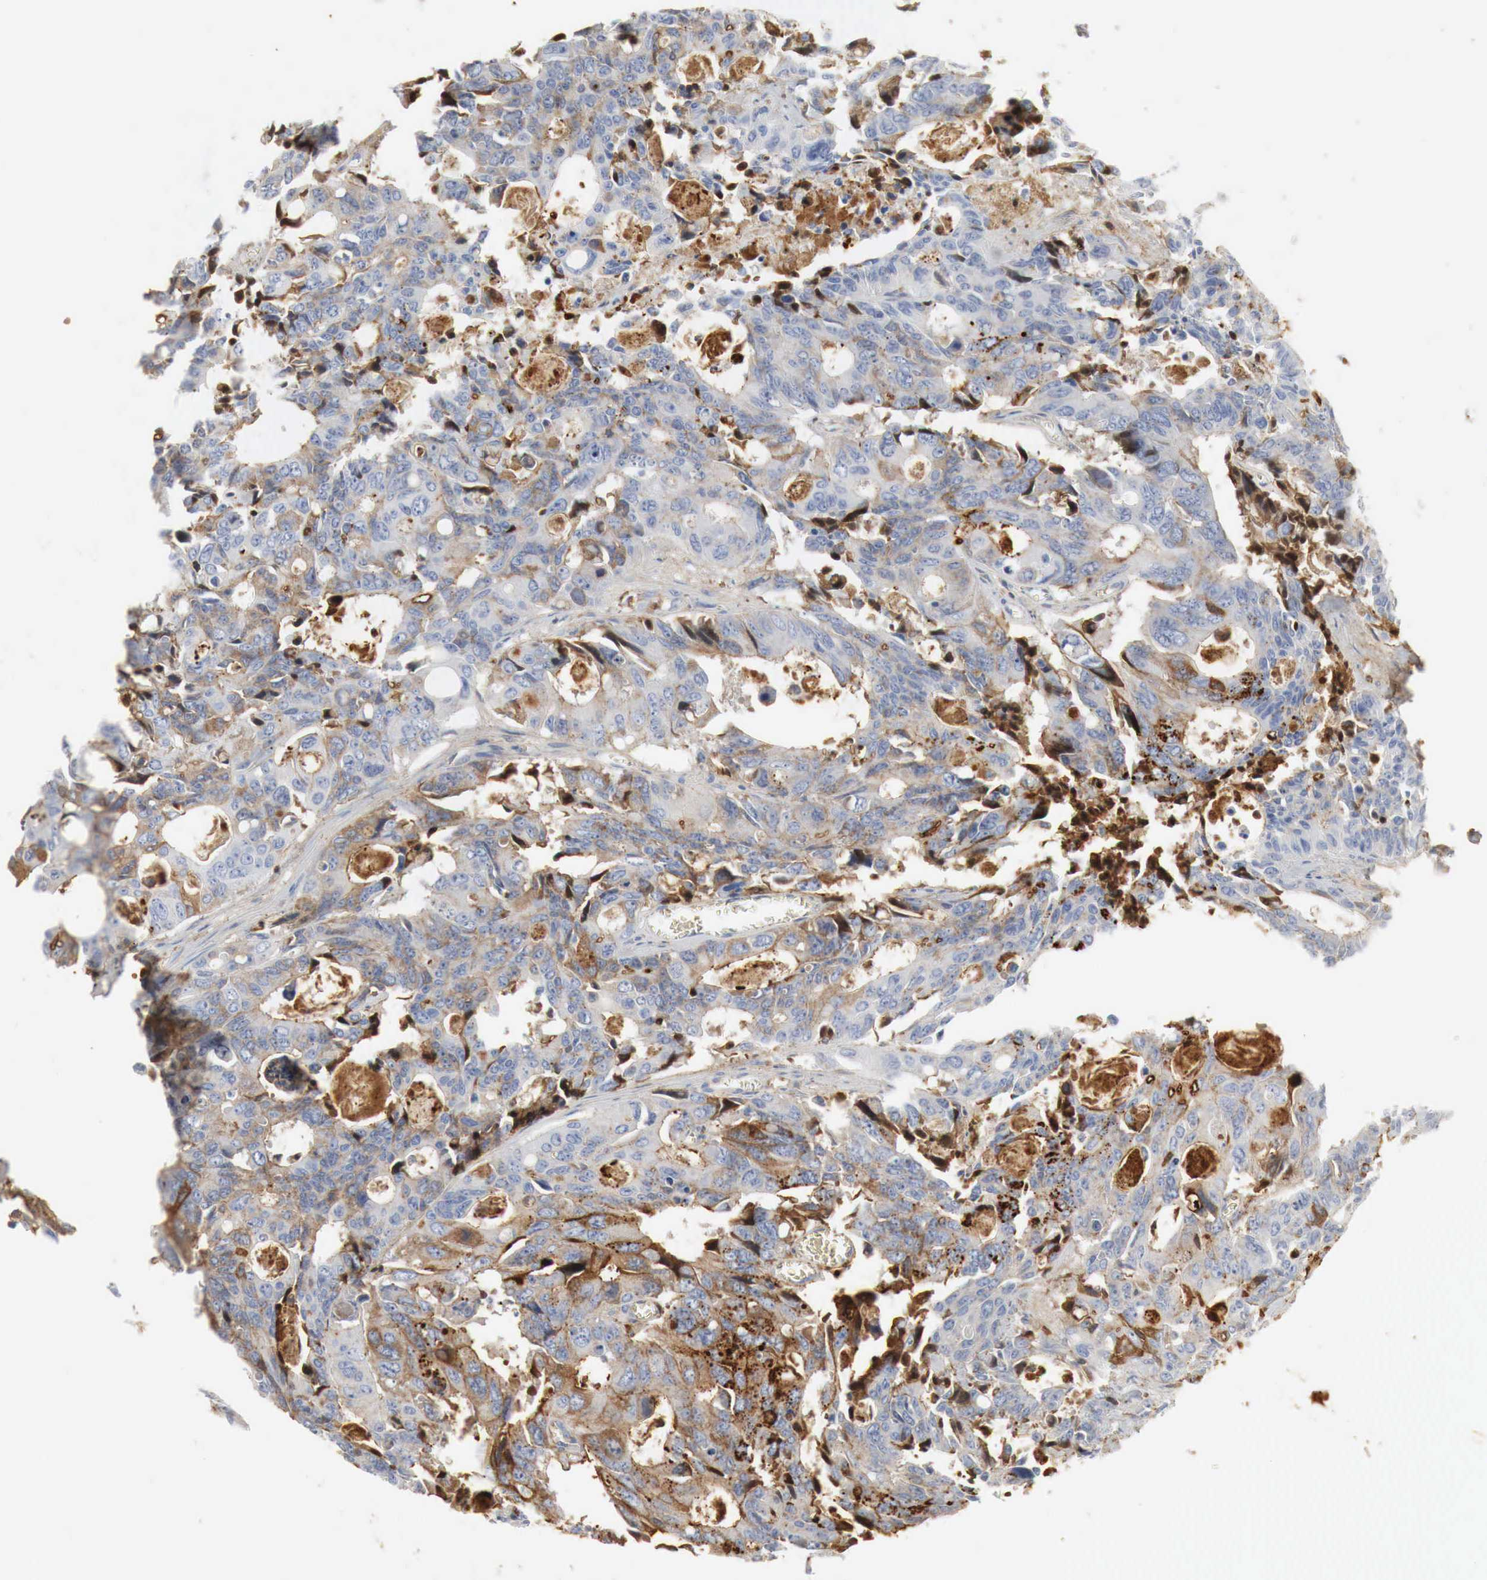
{"staining": {"intensity": "moderate", "quantity": "25%-75%", "location": "cytoplasmic/membranous"}, "tissue": "colorectal cancer", "cell_type": "Tumor cells", "image_type": "cancer", "snomed": [{"axis": "morphology", "description": "Adenocarcinoma, NOS"}, {"axis": "topography", "description": "Rectum"}], "caption": "High-power microscopy captured an immunohistochemistry (IHC) photomicrograph of colorectal cancer (adenocarcinoma), revealing moderate cytoplasmic/membranous expression in approximately 25%-75% of tumor cells.", "gene": "IGLC3", "patient": {"sex": "male", "age": 76}}